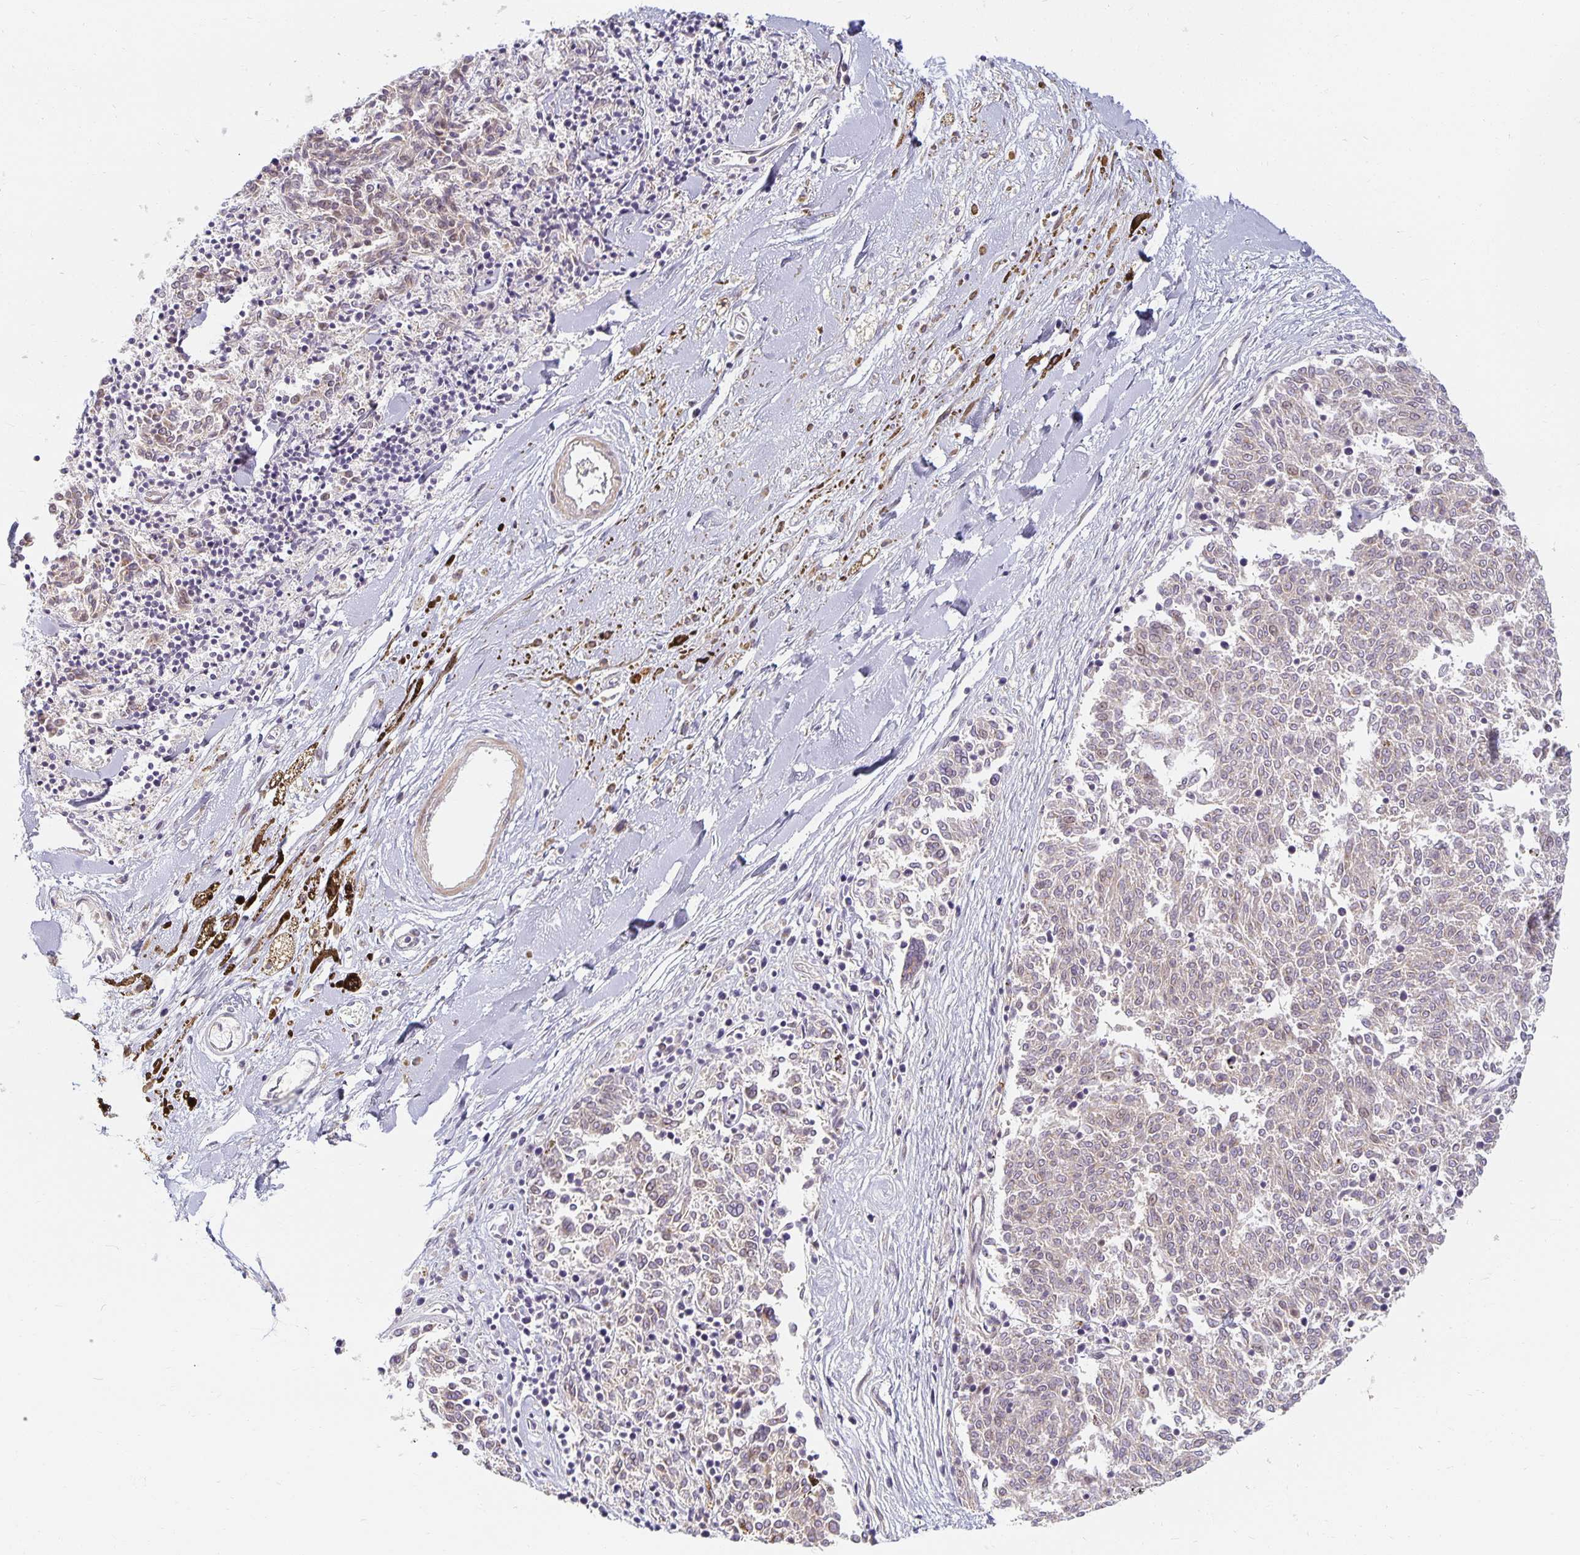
{"staining": {"intensity": "weak", "quantity": "<25%", "location": "cytoplasmic/membranous"}, "tissue": "melanoma", "cell_type": "Tumor cells", "image_type": "cancer", "snomed": [{"axis": "morphology", "description": "Malignant melanoma, NOS"}, {"axis": "topography", "description": "Skin"}], "caption": "This histopathology image is of malignant melanoma stained with IHC to label a protein in brown with the nuclei are counter-stained blue. There is no expression in tumor cells.", "gene": "EHF", "patient": {"sex": "female", "age": 72}}